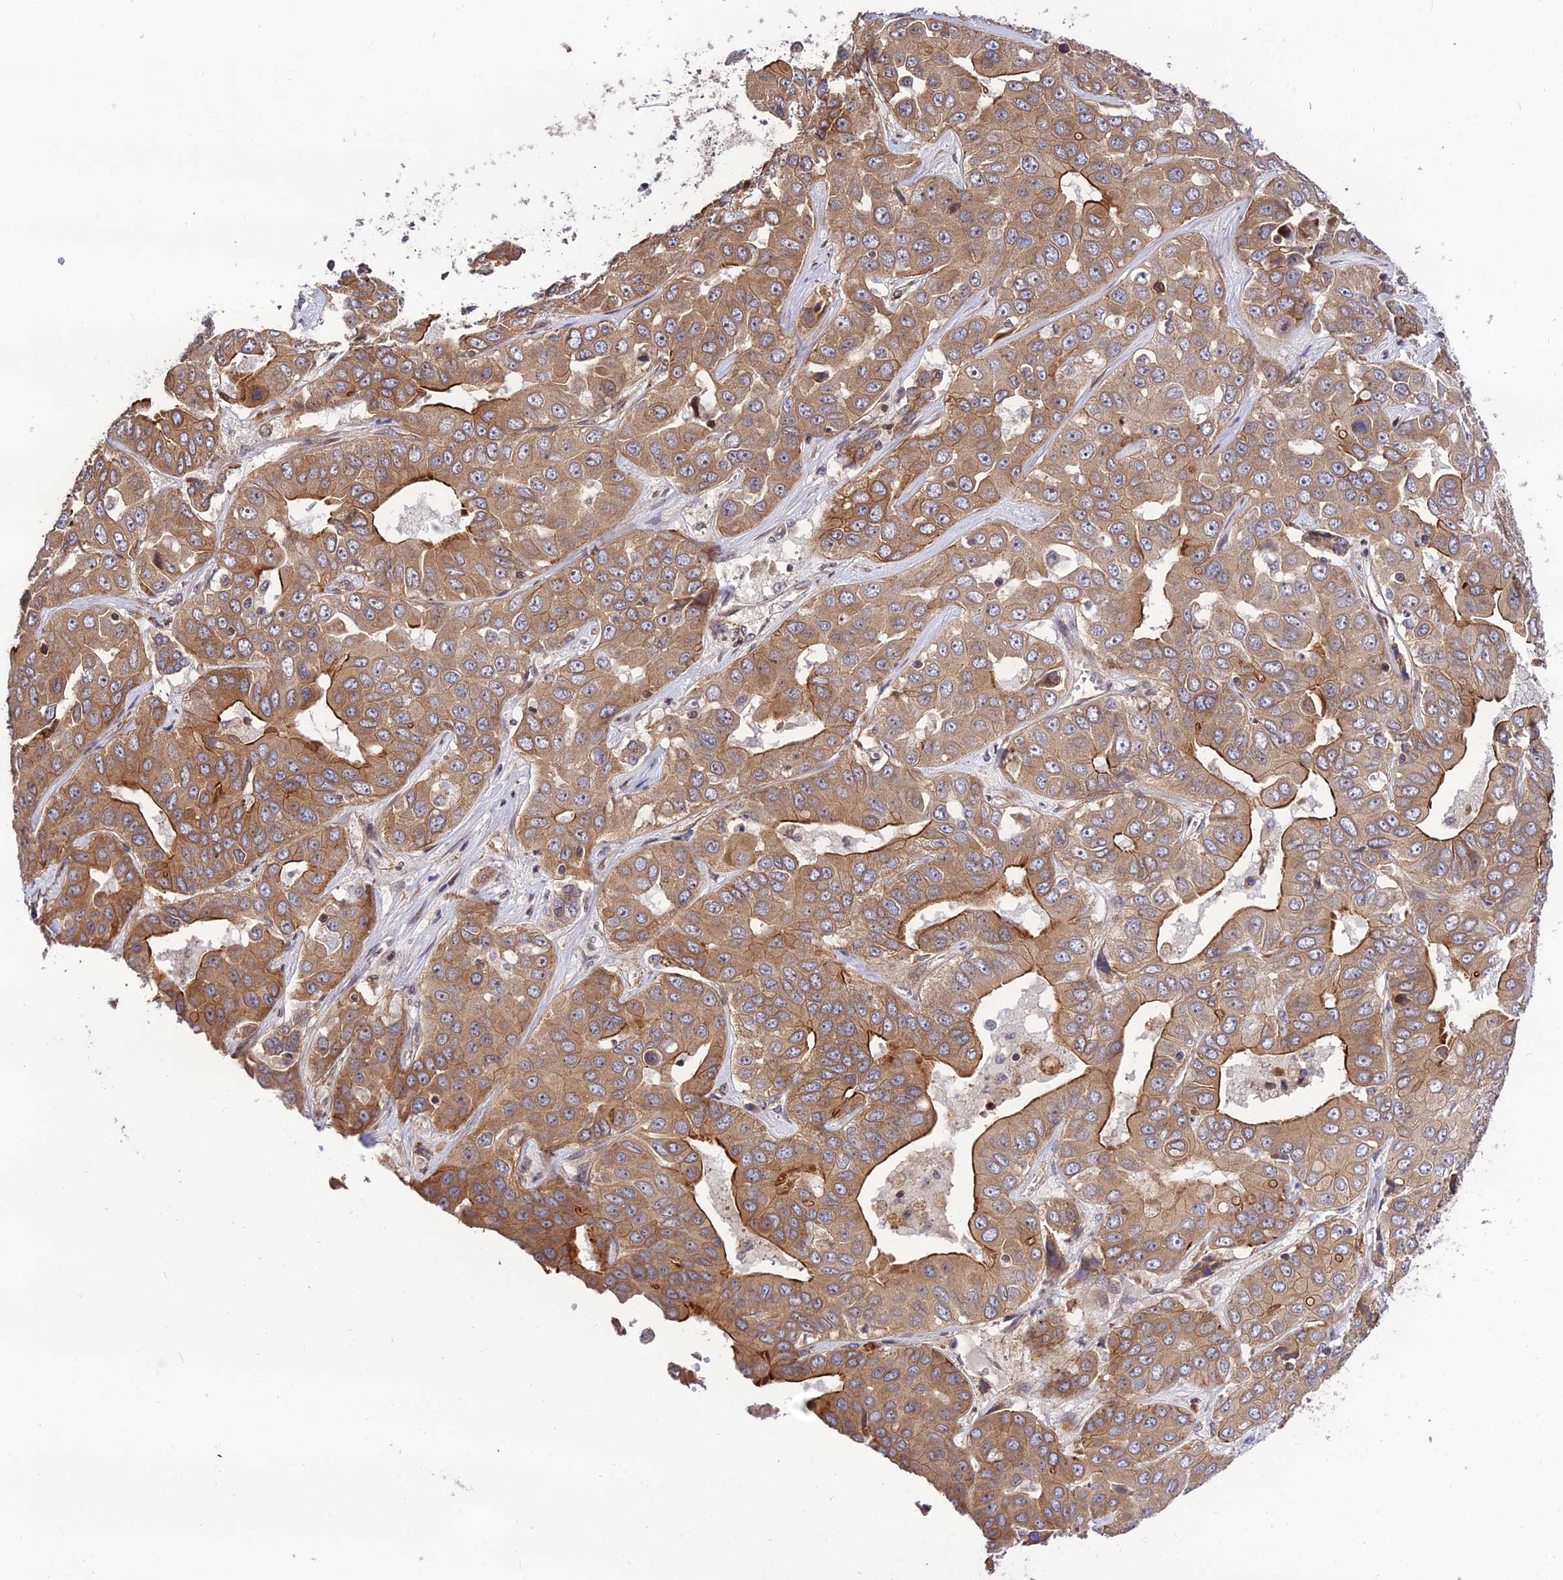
{"staining": {"intensity": "moderate", "quantity": ">75%", "location": "cytoplasmic/membranous"}, "tissue": "liver cancer", "cell_type": "Tumor cells", "image_type": "cancer", "snomed": [{"axis": "morphology", "description": "Cholangiocarcinoma"}, {"axis": "topography", "description": "Liver"}], "caption": "Immunohistochemistry (IHC) of cholangiocarcinoma (liver) shows medium levels of moderate cytoplasmic/membranous positivity in about >75% of tumor cells.", "gene": "SMG6", "patient": {"sex": "female", "age": 52}}